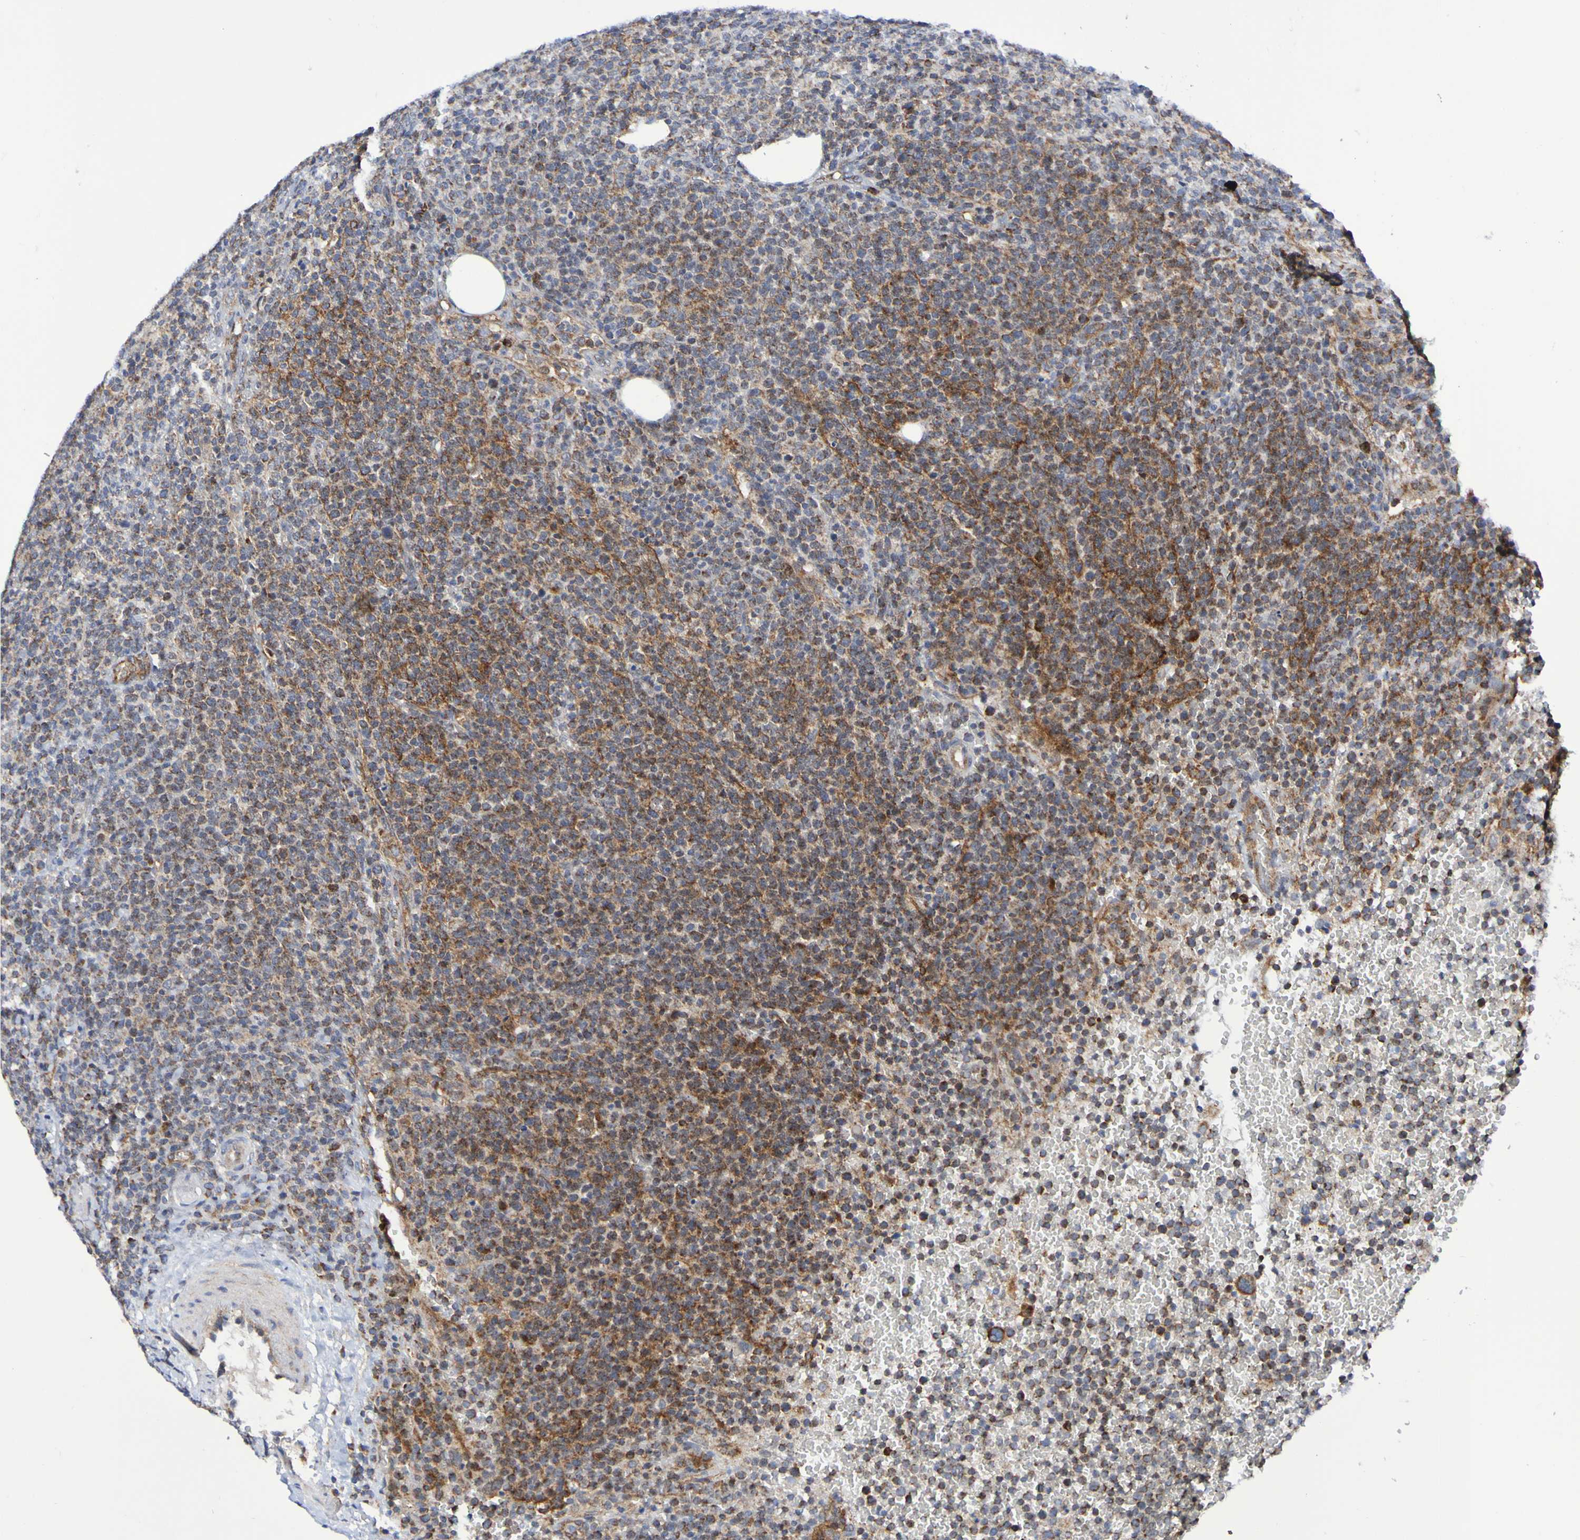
{"staining": {"intensity": "weak", "quantity": ">75%", "location": "cytoplasmic/membranous"}, "tissue": "lymphoma", "cell_type": "Tumor cells", "image_type": "cancer", "snomed": [{"axis": "morphology", "description": "Malignant lymphoma, non-Hodgkin's type, High grade"}, {"axis": "topography", "description": "Lymph node"}], "caption": "Protein staining of high-grade malignant lymphoma, non-Hodgkin's type tissue exhibits weak cytoplasmic/membranous positivity in approximately >75% of tumor cells.", "gene": "GJB1", "patient": {"sex": "male", "age": 61}}